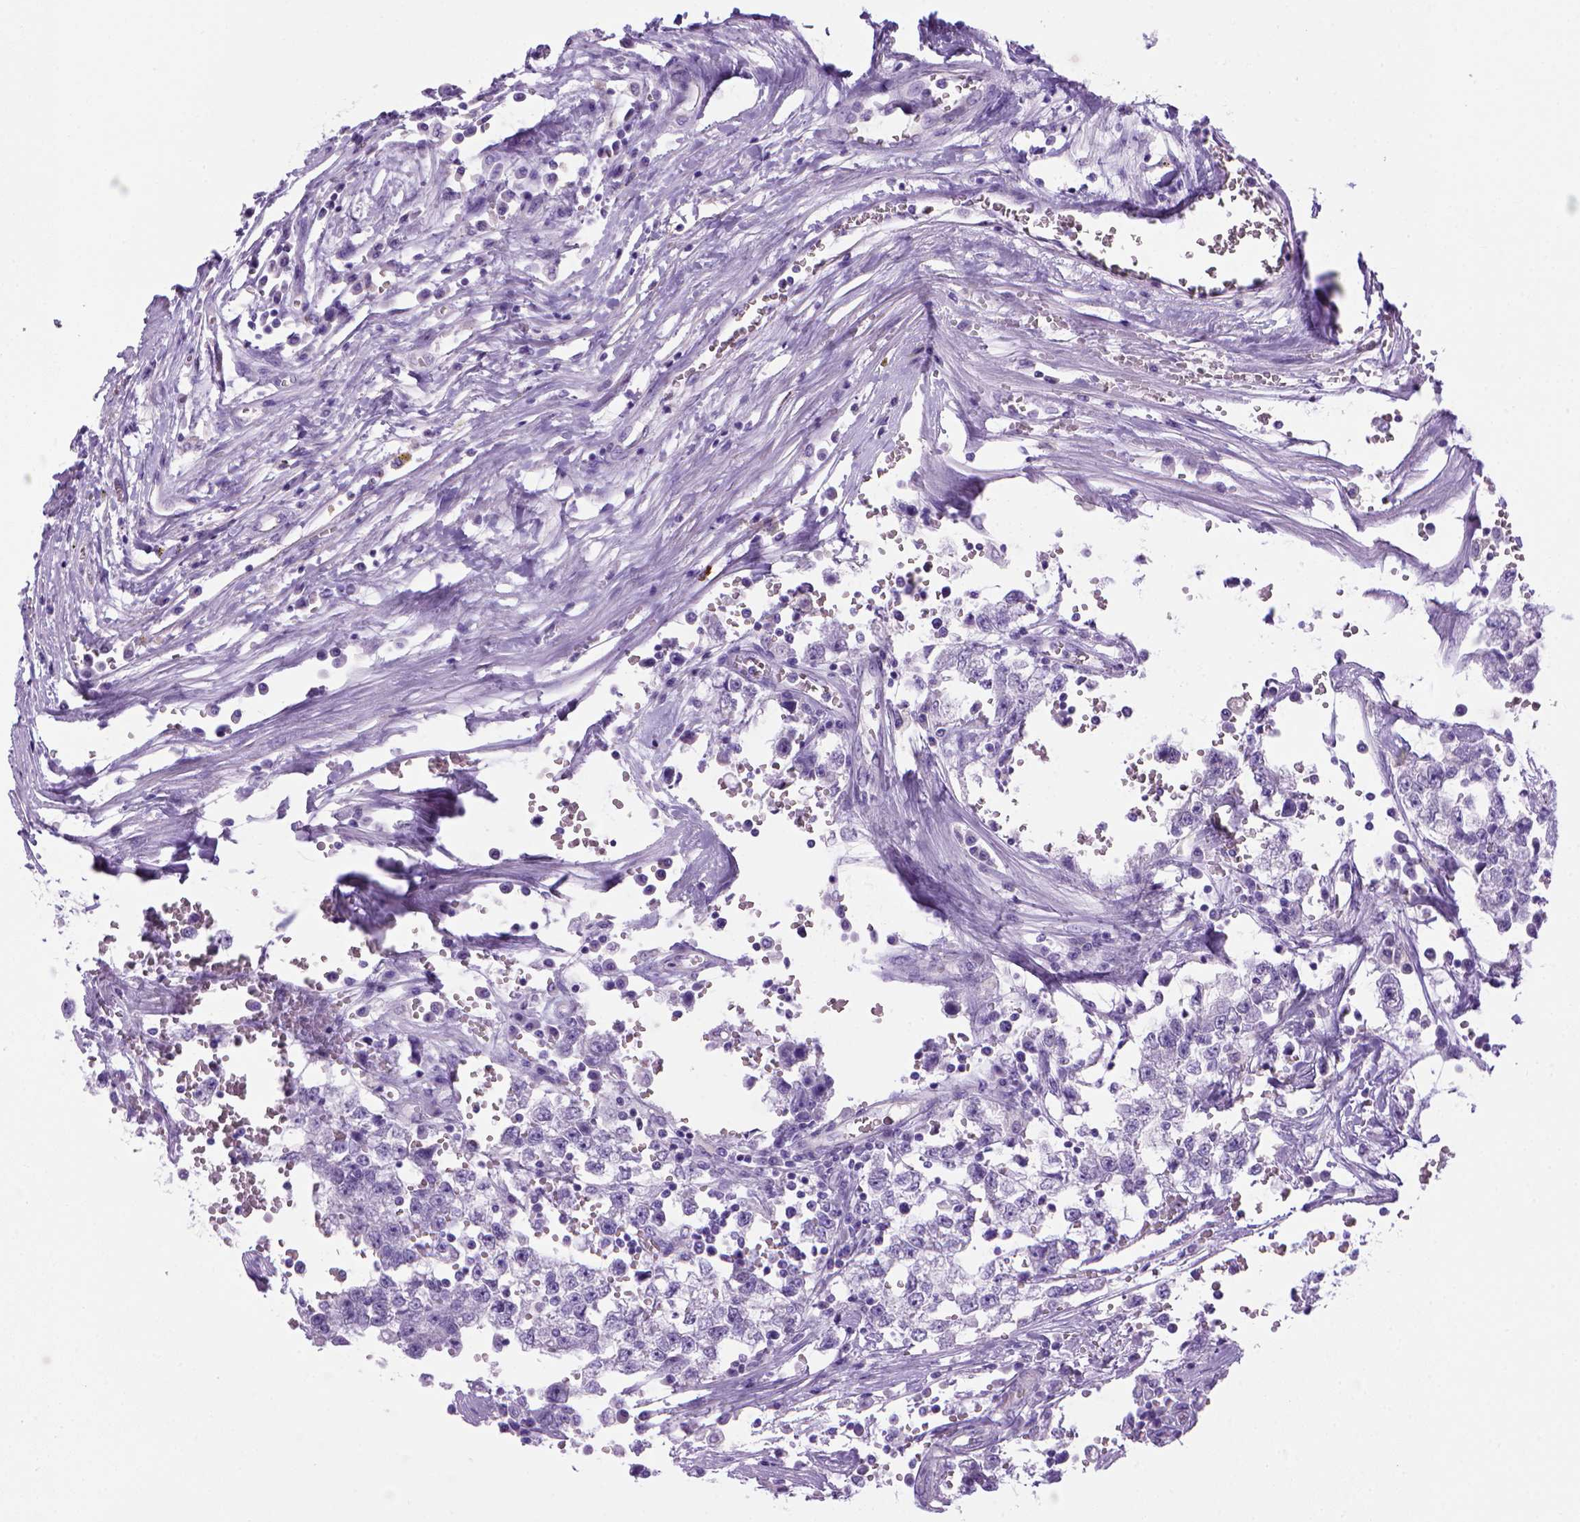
{"staining": {"intensity": "negative", "quantity": "none", "location": "none"}, "tissue": "testis cancer", "cell_type": "Tumor cells", "image_type": "cancer", "snomed": [{"axis": "morphology", "description": "Normal tissue, NOS"}, {"axis": "morphology", "description": "Seminoma, NOS"}, {"axis": "topography", "description": "Testis"}, {"axis": "topography", "description": "Epididymis"}], "caption": "Tumor cells are negative for protein expression in human testis seminoma.", "gene": "ARHGEF33", "patient": {"sex": "male", "age": 34}}